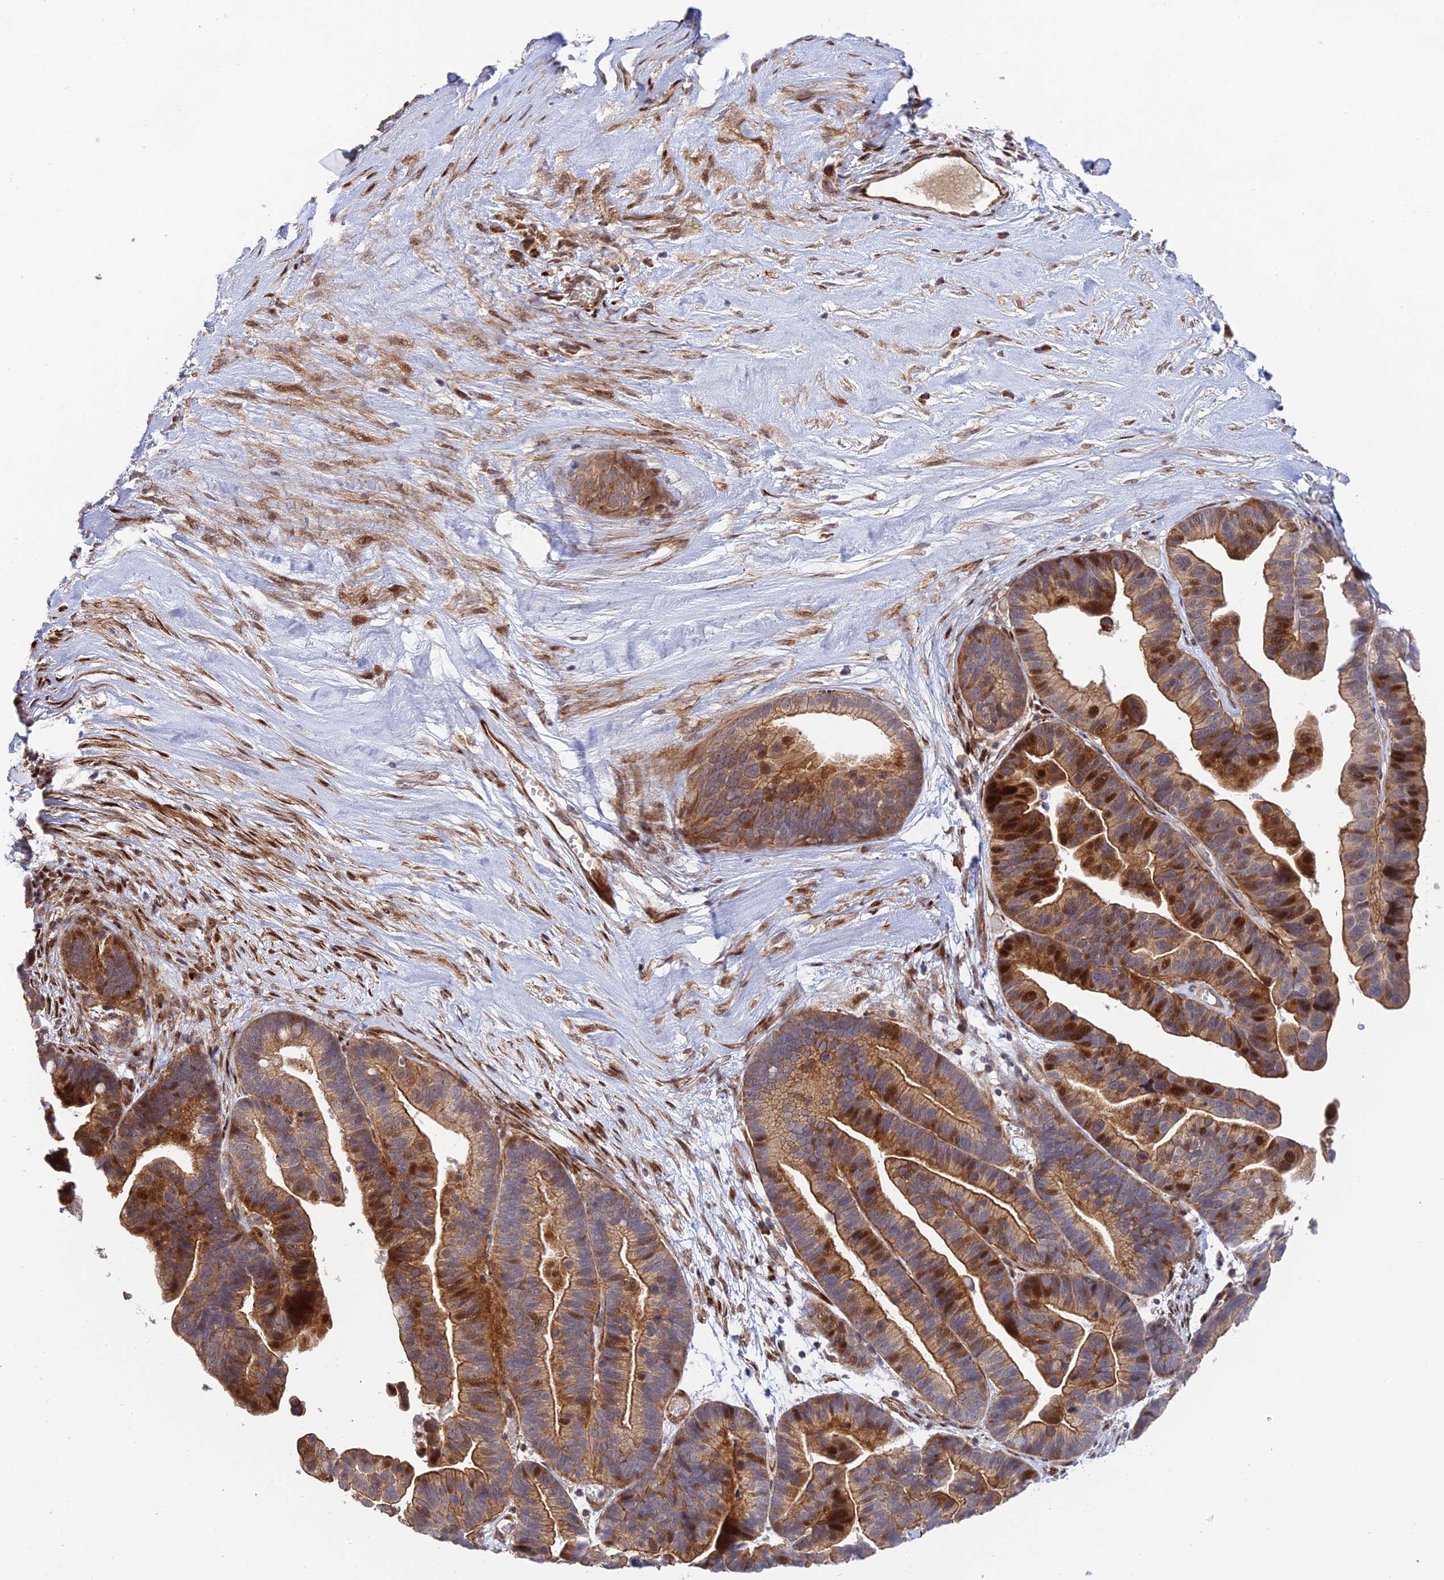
{"staining": {"intensity": "moderate", "quantity": ">75%", "location": "cytoplasmic/membranous,nuclear"}, "tissue": "ovarian cancer", "cell_type": "Tumor cells", "image_type": "cancer", "snomed": [{"axis": "morphology", "description": "Cystadenocarcinoma, serous, NOS"}, {"axis": "topography", "description": "Ovary"}], "caption": "Immunohistochemistry of ovarian serous cystadenocarcinoma exhibits medium levels of moderate cytoplasmic/membranous and nuclear positivity in about >75% of tumor cells. Ihc stains the protein of interest in brown and the nuclei are stained blue.", "gene": "ZNF584", "patient": {"sex": "female", "age": 56}}